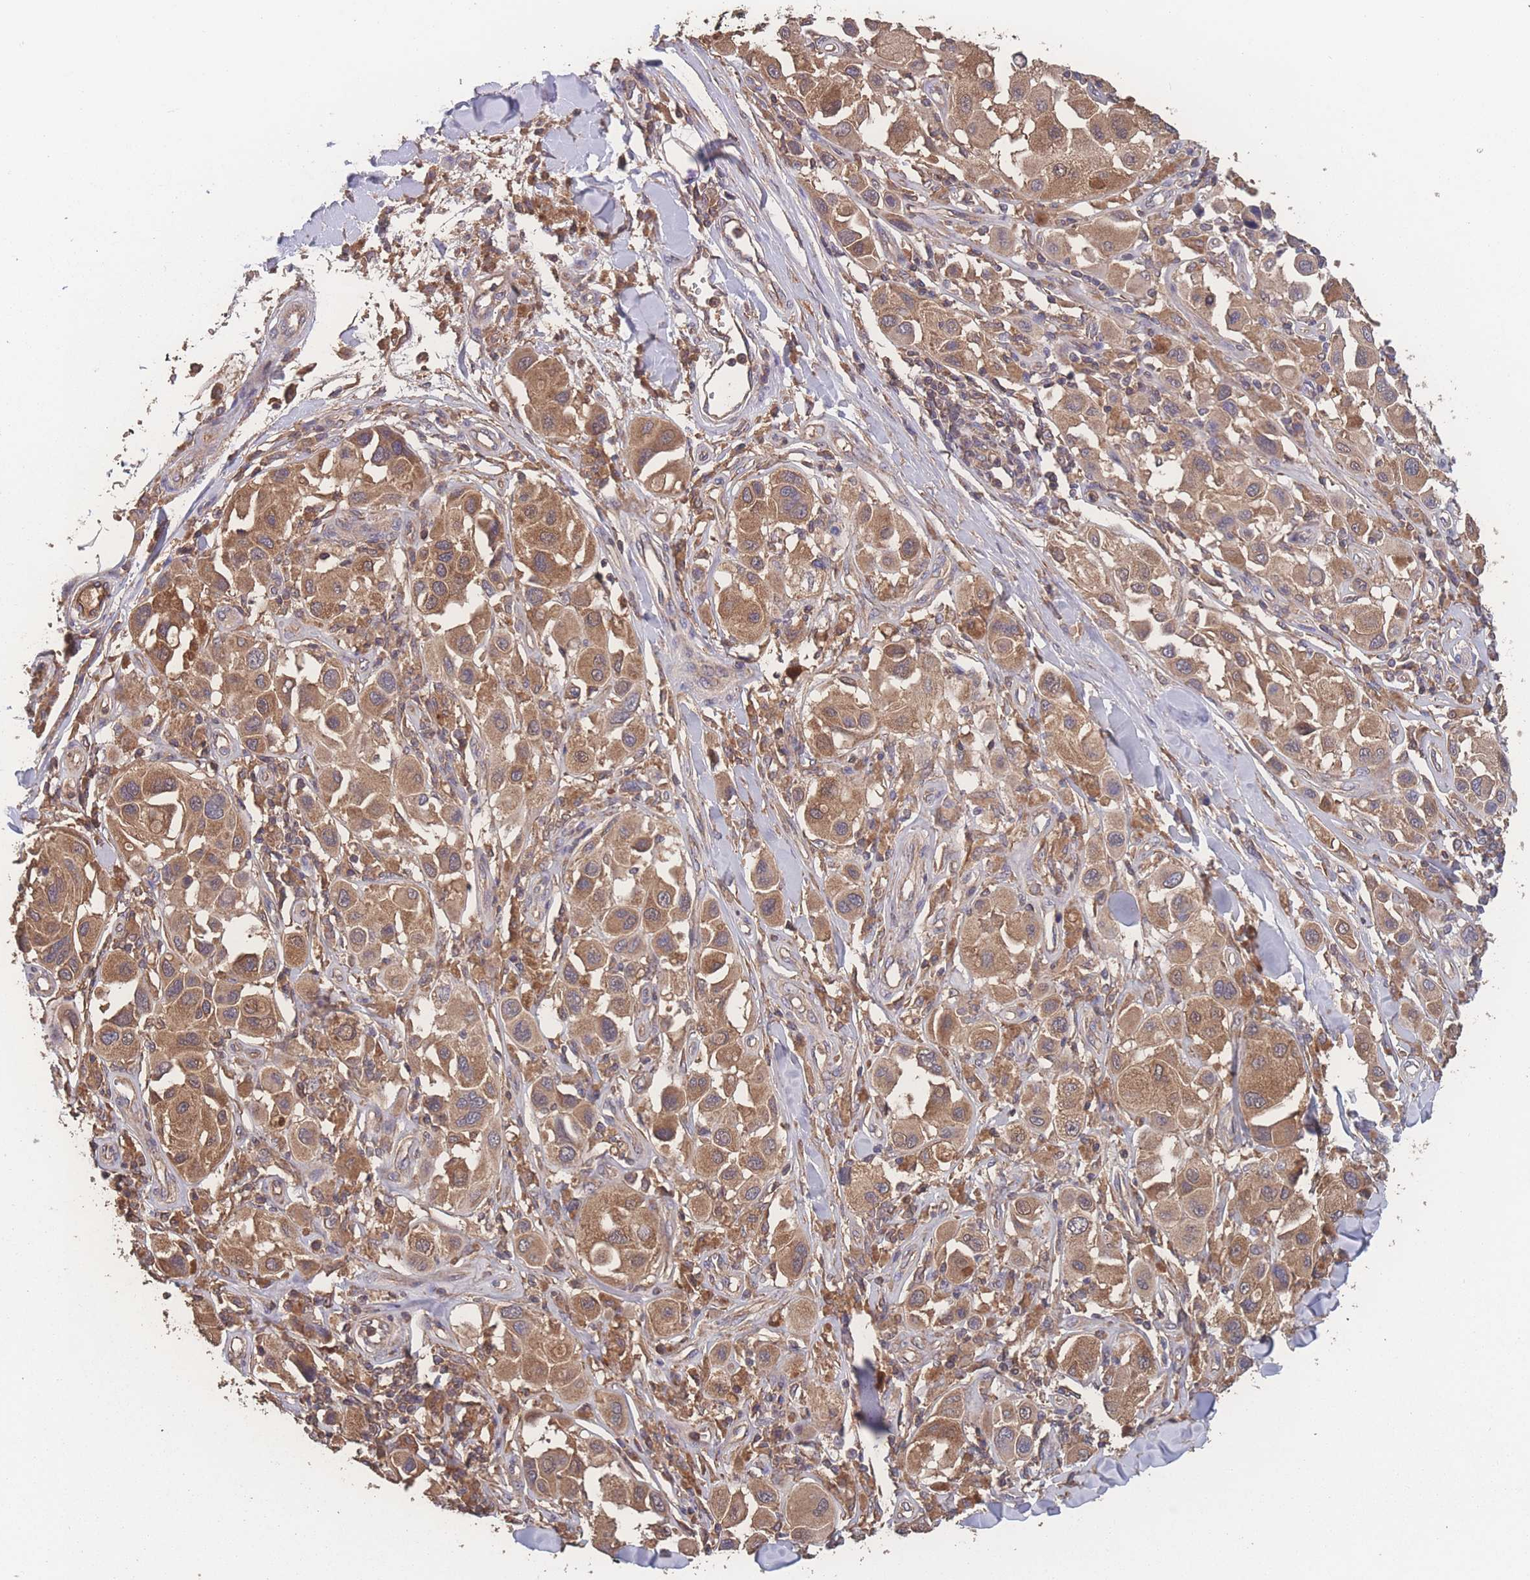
{"staining": {"intensity": "moderate", "quantity": ">75%", "location": "cytoplasmic/membranous"}, "tissue": "melanoma", "cell_type": "Tumor cells", "image_type": "cancer", "snomed": [{"axis": "morphology", "description": "Malignant melanoma, Metastatic site"}, {"axis": "topography", "description": "Skin"}], "caption": "Human malignant melanoma (metastatic site) stained for a protein (brown) displays moderate cytoplasmic/membranous positive expression in about >75% of tumor cells.", "gene": "ATXN10", "patient": {"sex": "male", "age": 41}}